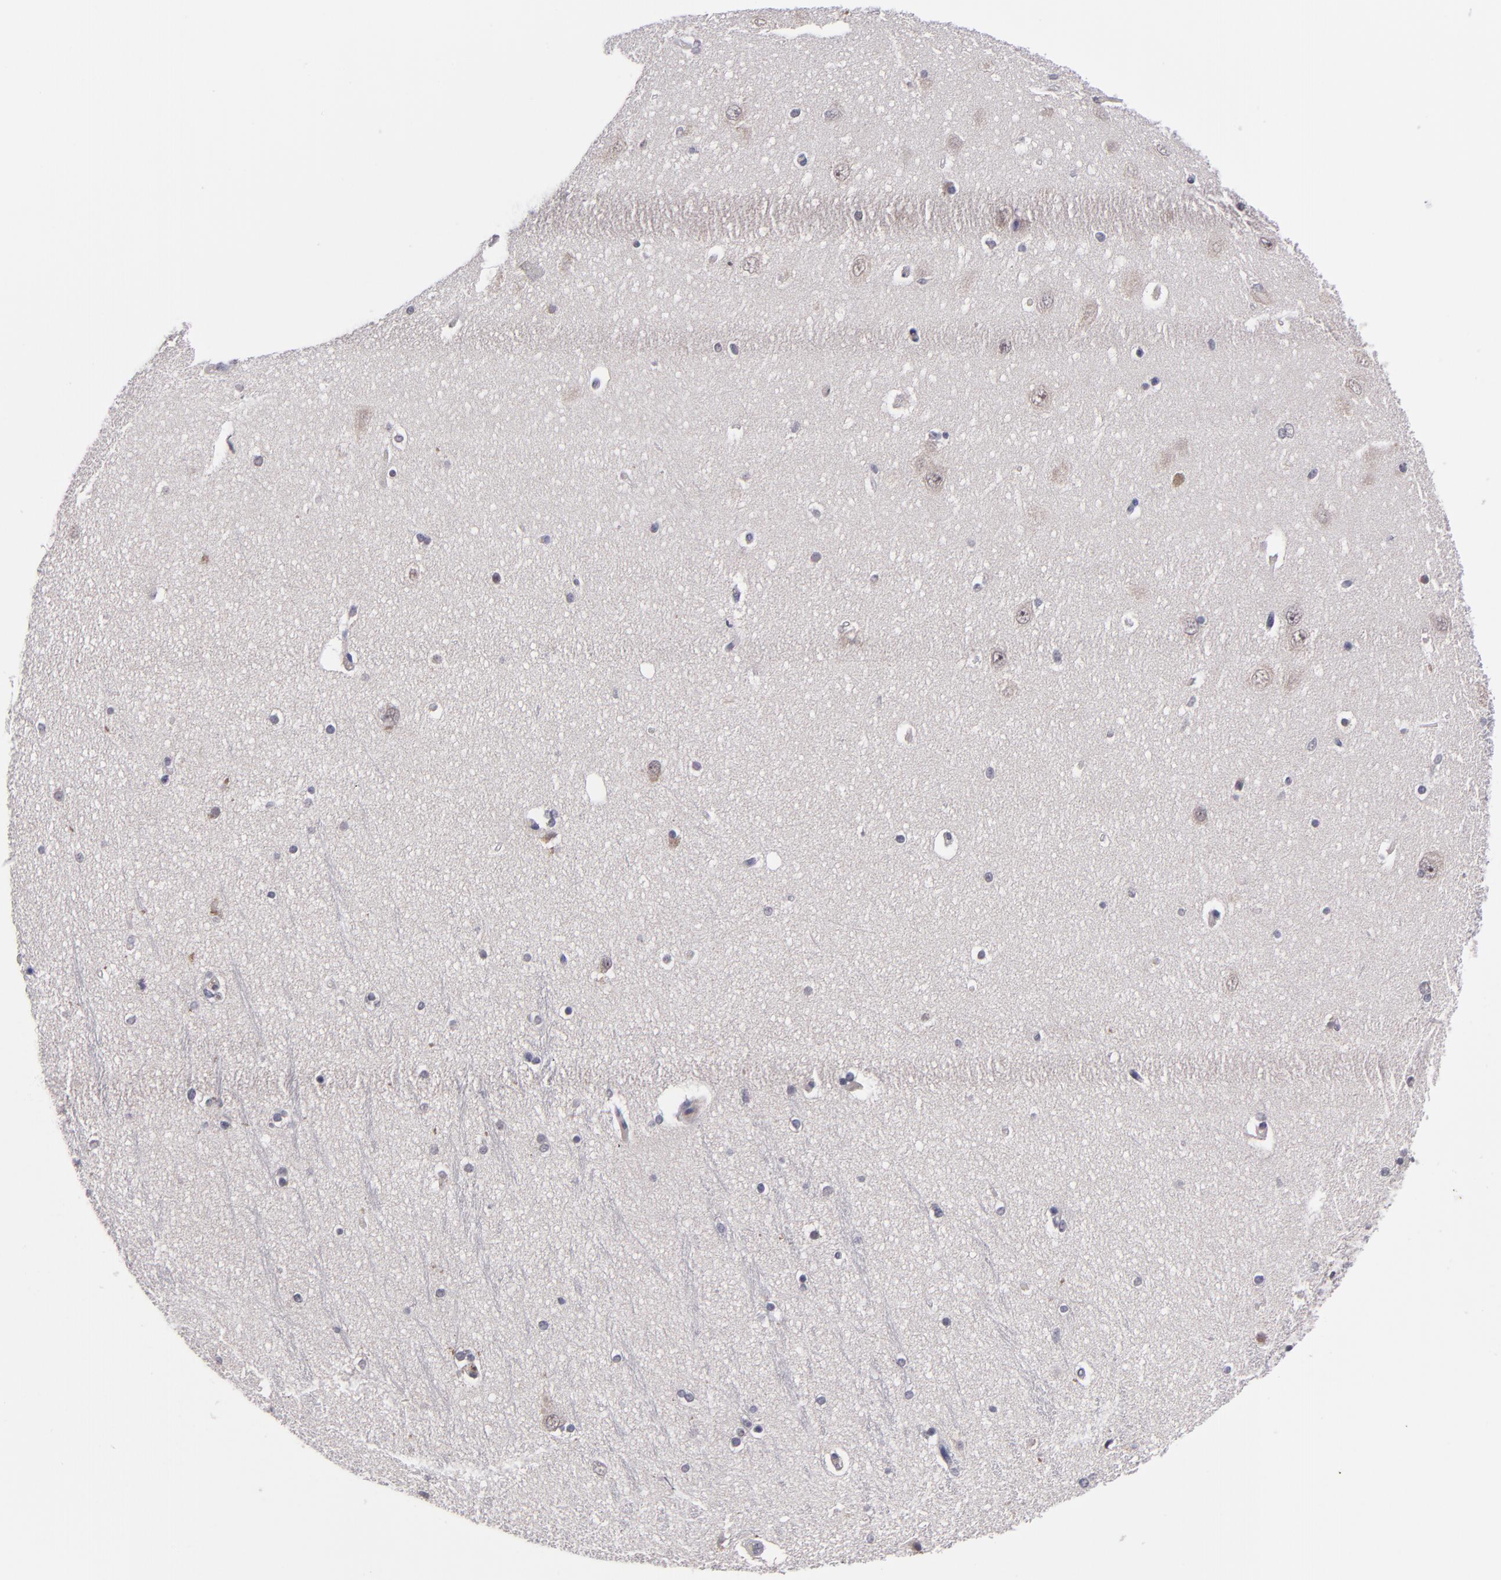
{"staining": {"intensity": "negative", "quantity": "none", "location": "none"}, "tissue": "hippocampus", "cell_type": "Glial cells", "image_type": "normal", "snomed": [{"axis": "morphology", "description": "Normal tissue, NOS"}, {"axis": "topography", "description": "Hippocampus"}], "caption": "A photomicrograph of human hippocampus is negative for staining in glial cells.", "gene": "CDC7", "patient": {"sex": "female", "age": 54}}